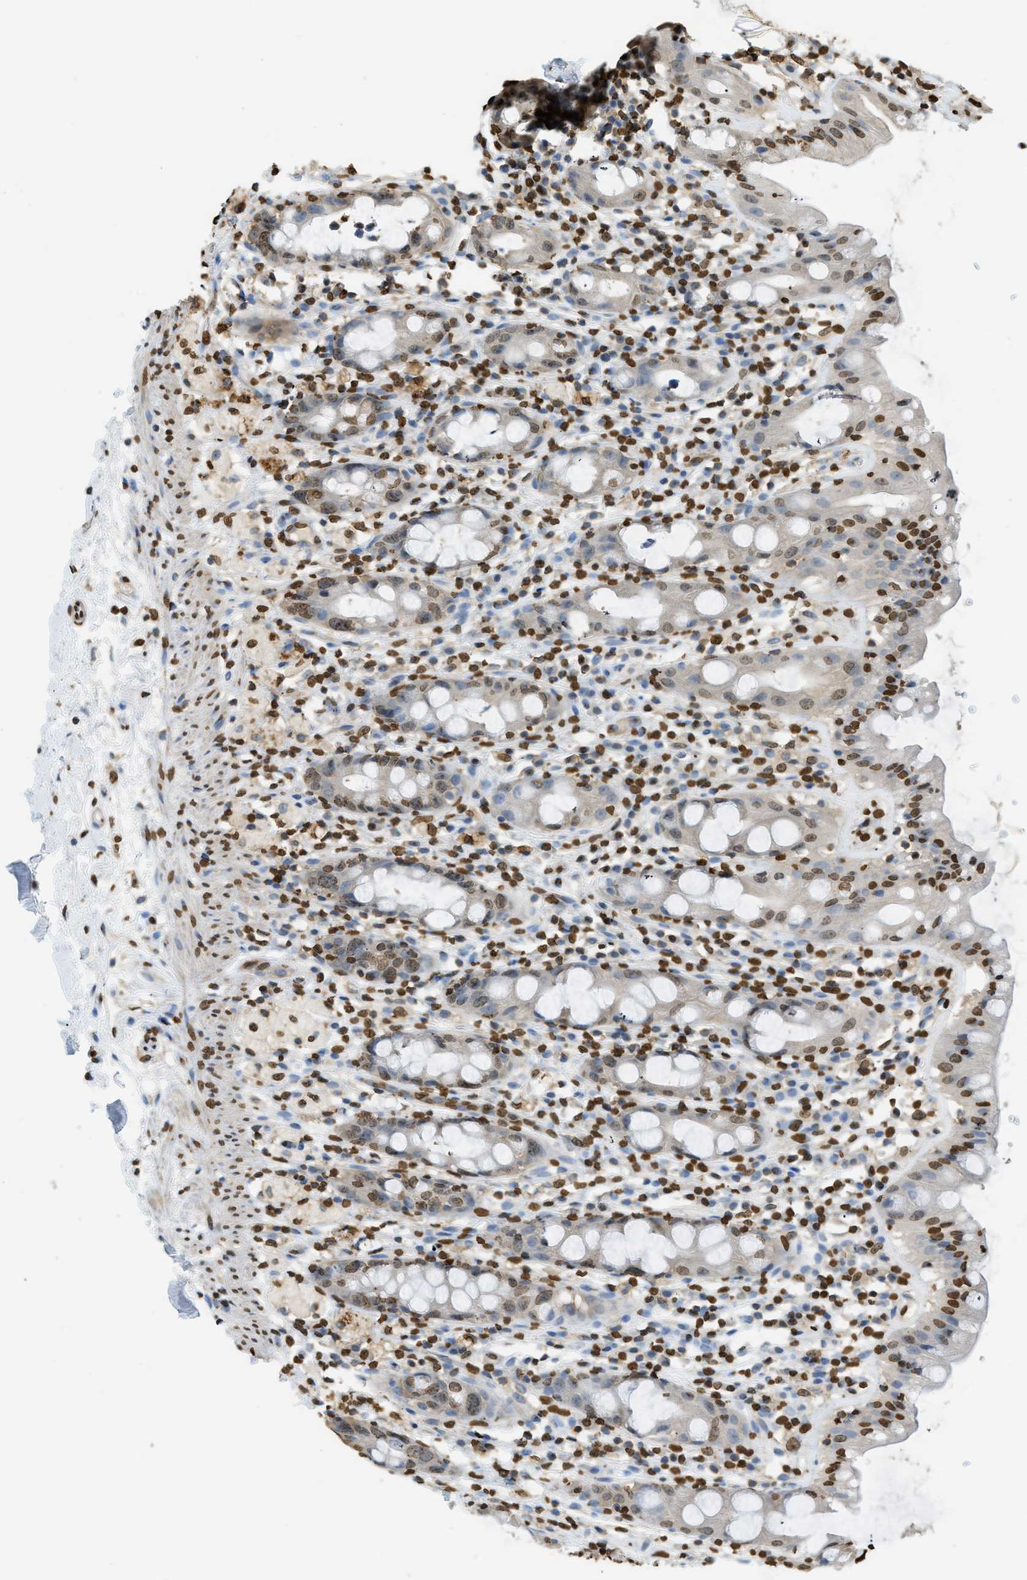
{"staining": {"intensity": "strong", "quantity": "25%-75%", "location": "nuclear"}, "tissue": "rectum", "cell_type": "Glandular cells", "image_type": "normal", "snomed": [{"axis": "morphology", "description": "Normal tissue, NOS"}, {"axis": "topography", "description": "Rectum"}], "caption": "DAB (3,3'-diaminobenzidine) immunohistochemical staining of normal human rectum displays strong nuclear protein positivity in about 25%-75% of glandular cells.", "gene": "NR5A2", "patient": {"sex": "male", "age": 44}}